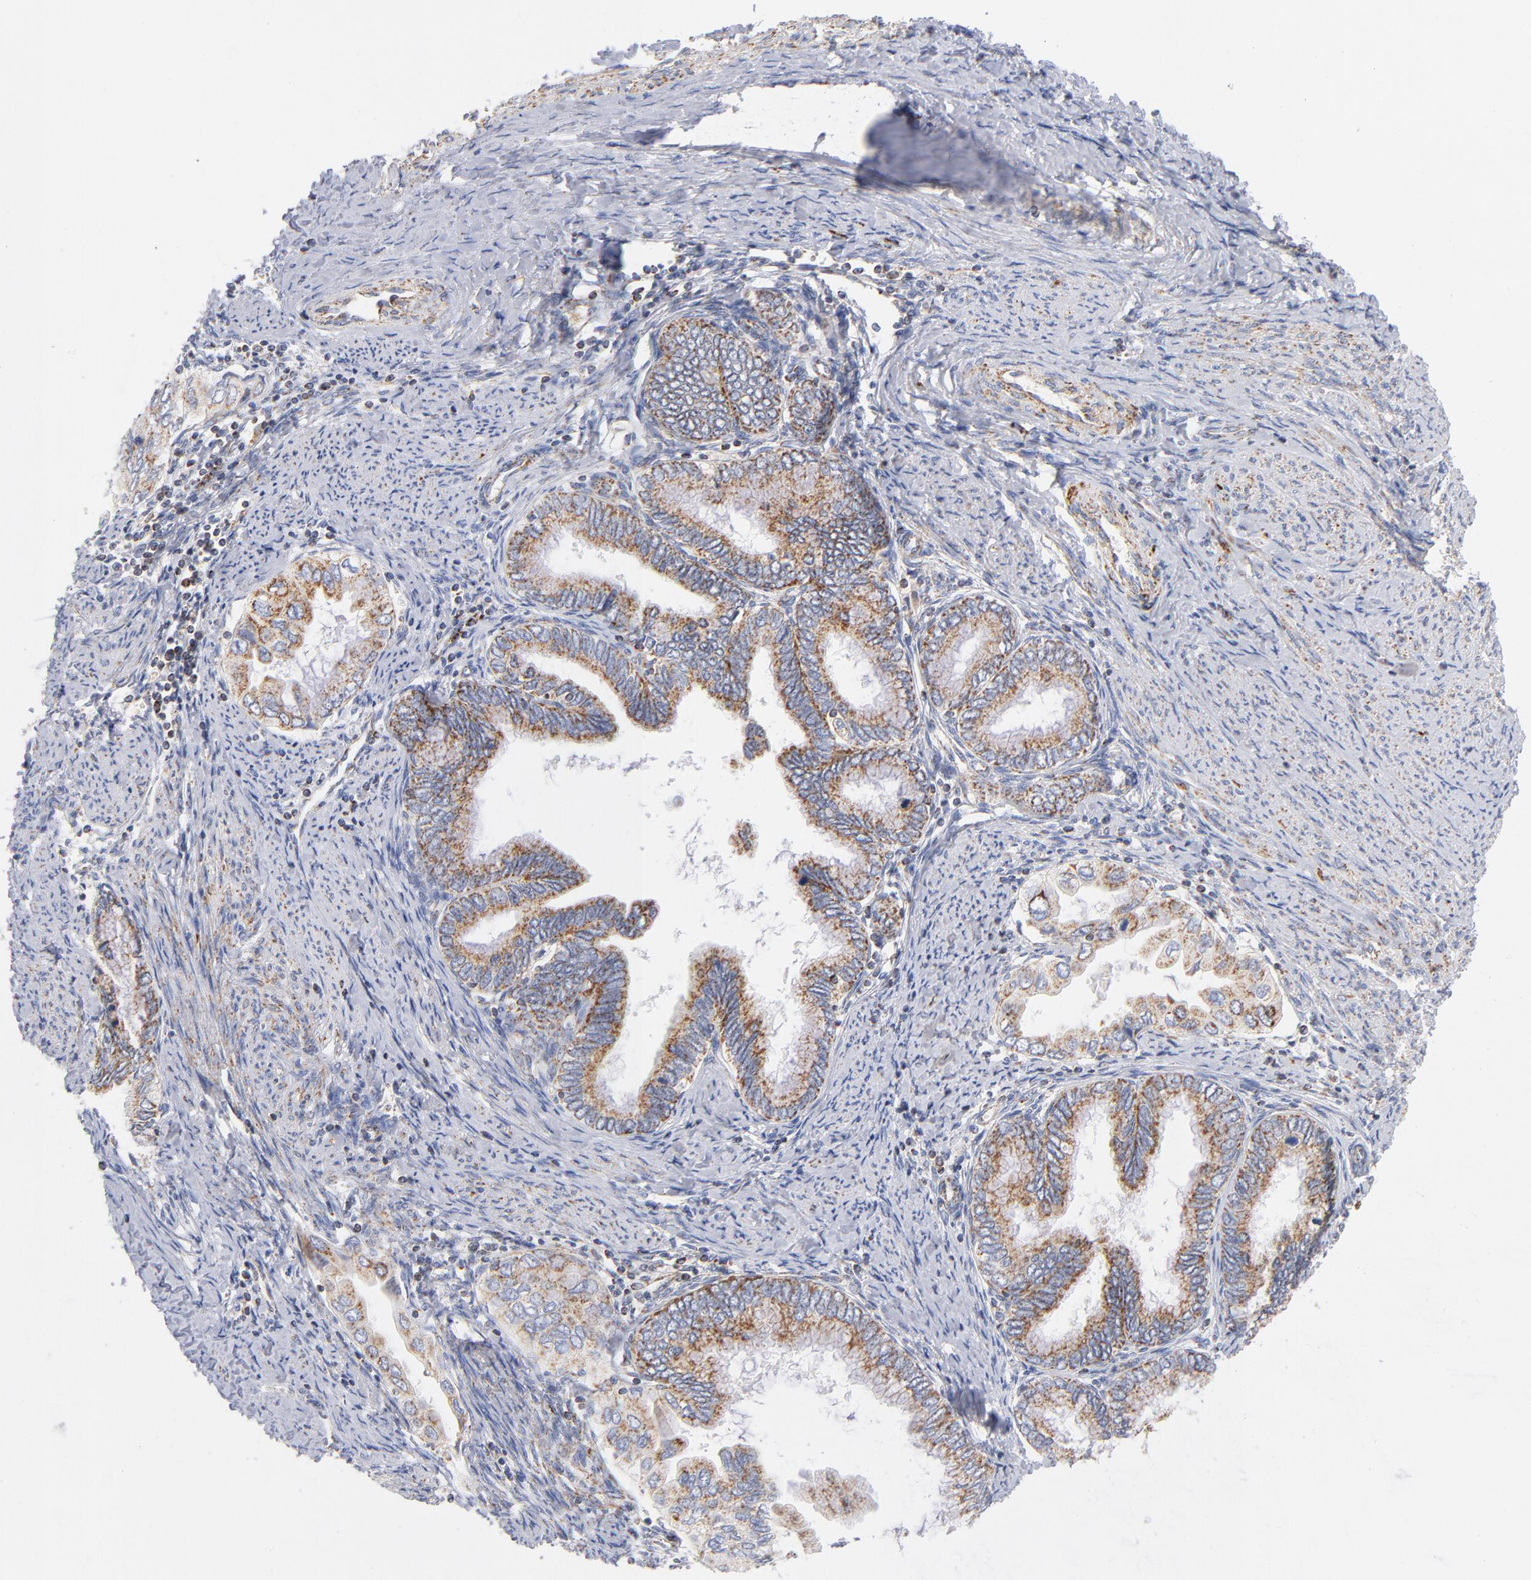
{"staining": {"intensity": "moderate", "quantity": ">75%", "location": "cytoplasmic/membranous"}, "tissue": "cervical cancer", "cell_type": "Tumor cells", "image_type": "cancer", "snomed": [{"axis": "morphology", "description": "Adenocarcinoma, NOS"}, {"axis": "topography", "description": "Cervix"}], "caption": "An image of adenocarcinoma (cervical) stained for a protein displays moderate cytoplasmic/membranous brown staining in tumor cells. (Brightfield microscopy of DAB IHC at high magnification).", "gene": "DLAT", "patient": {"sex": "female", "age": 49}}